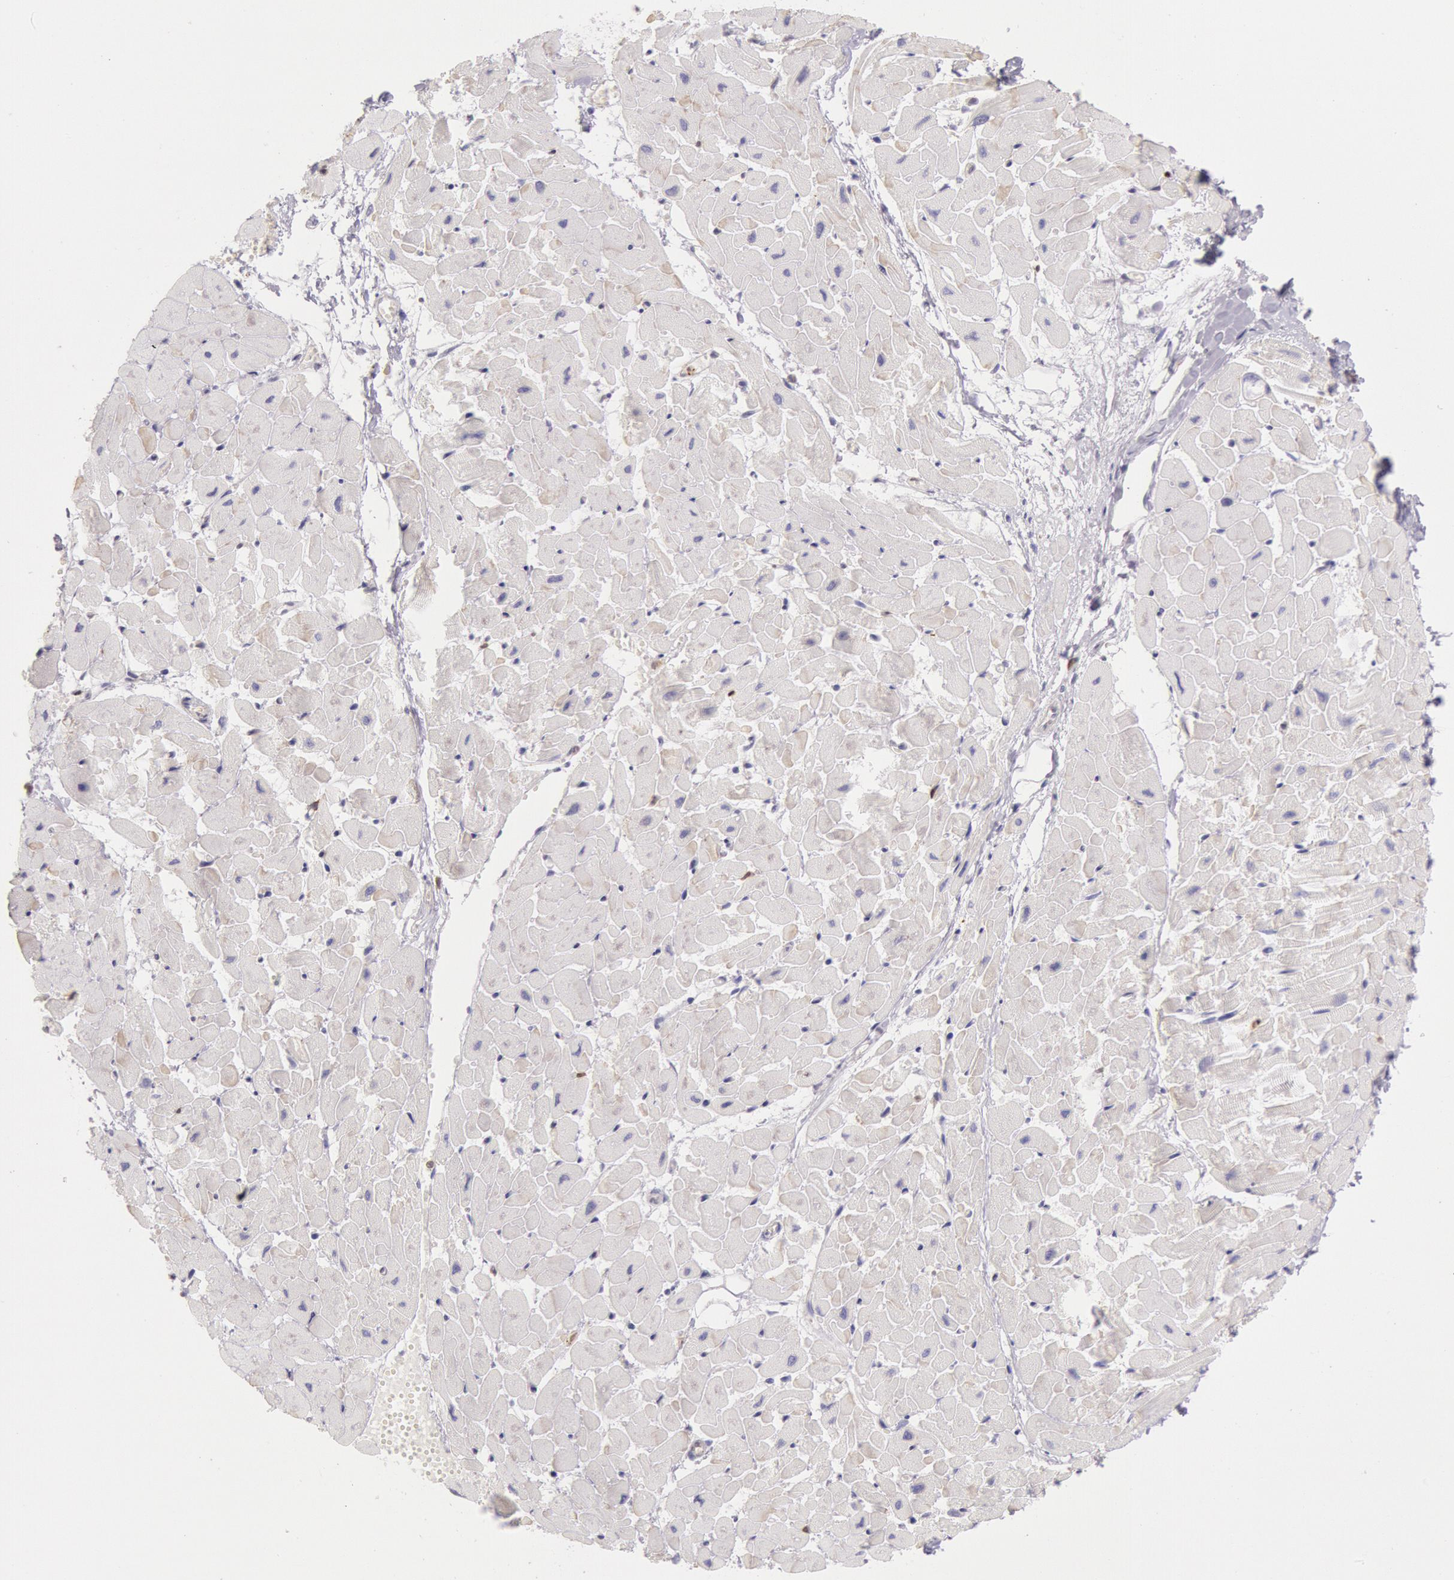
{"staining": {"intensity": "weak", "quantity": "<25%", "location": "cytoplasmic/membranous"}, "tissue": "heart muscle", "cell_type": "Cardiomyocytes", "image_type": "normal", "snomed": [{"axis": "morphology", "description": "Normal tissue, NOS"}, {"axis": "topography", "description": "Heart"}], "caption": "Cardiomyocytes are negative for protein expression in benign human heart muscle. (DAB (3,3'-diaminobenzidine) immunohistochemistry (IHC), high magnification).", "gene": "HIF1A", "patient": {"sex": "female", "age": 19}}